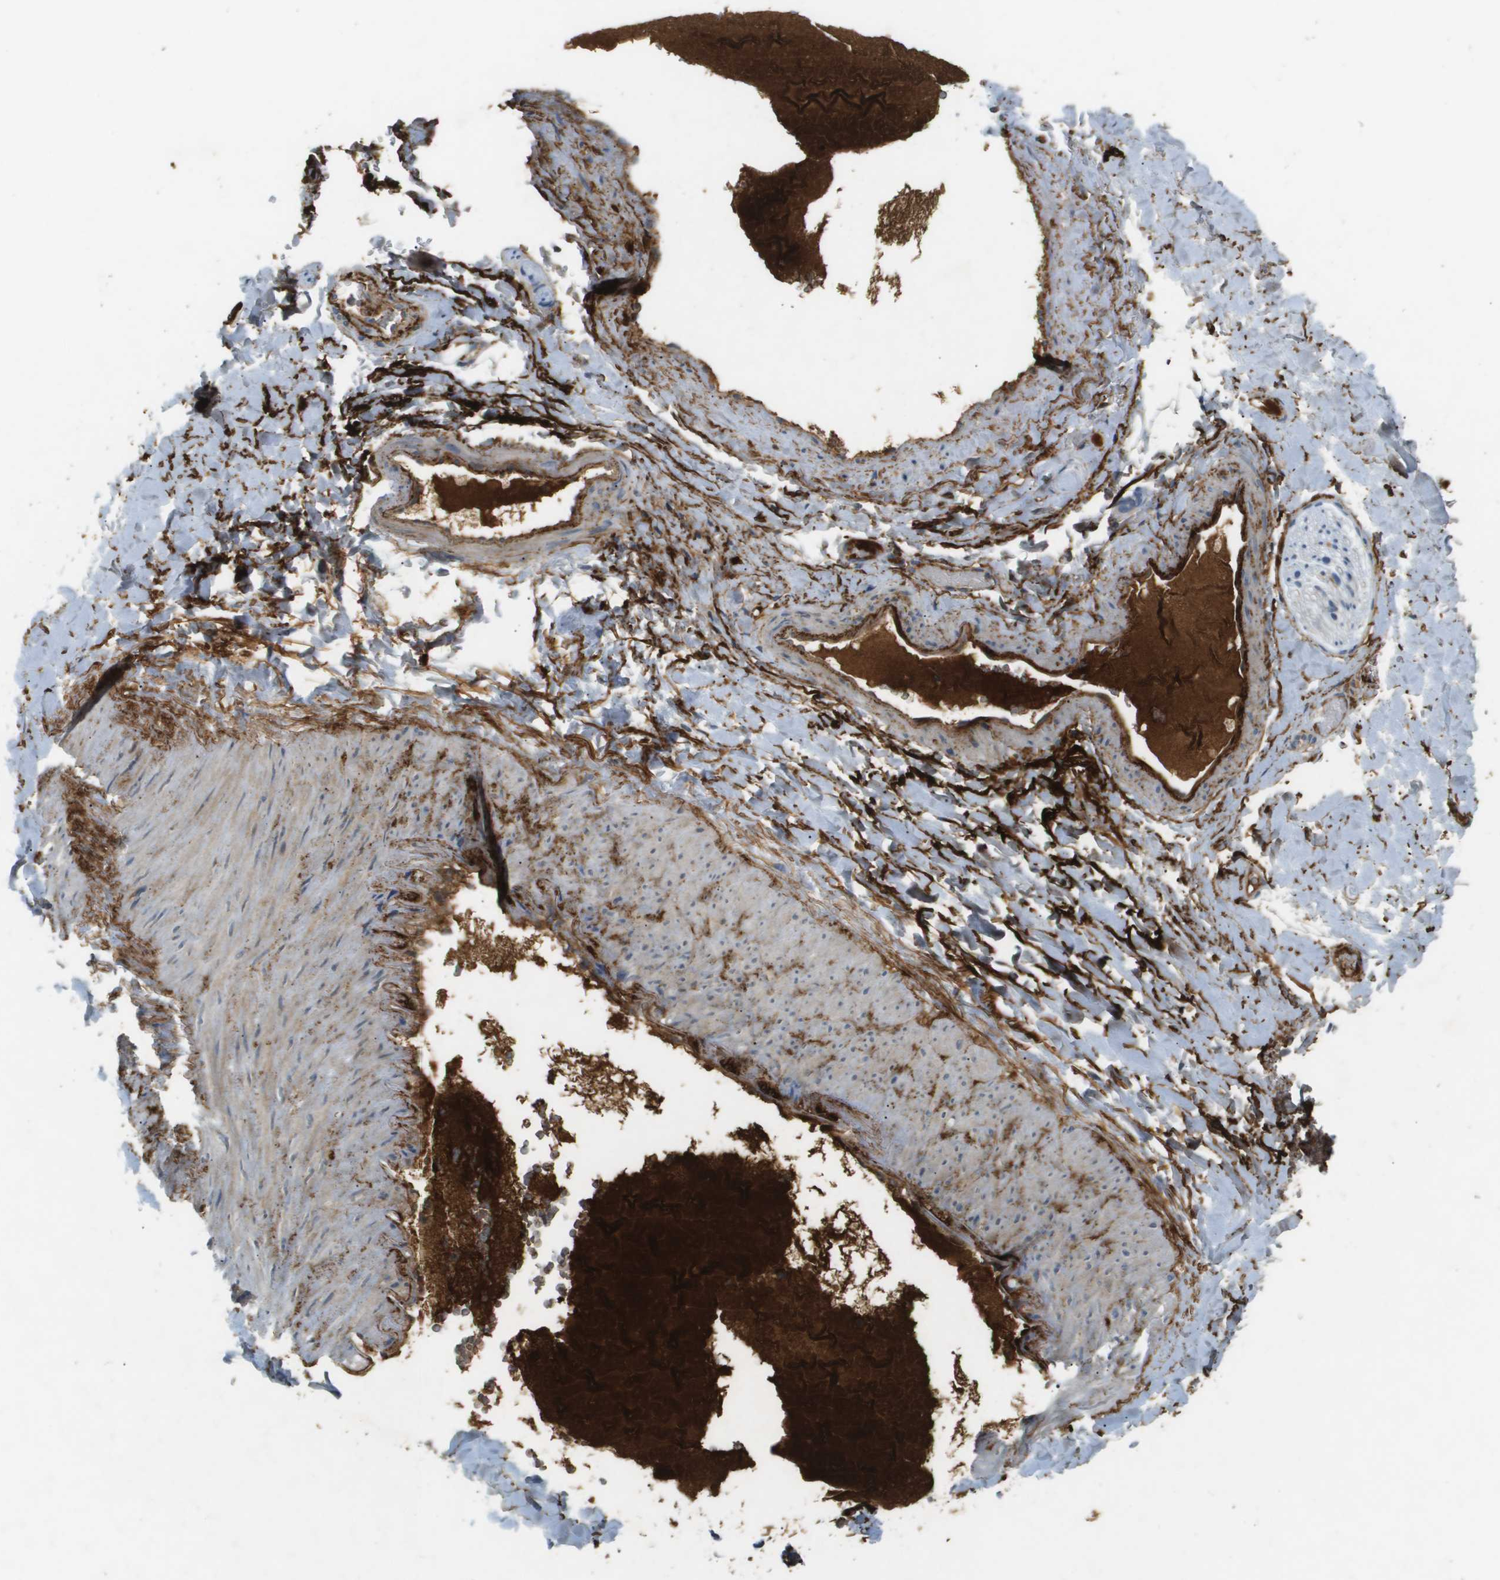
{"staining": {"intensity": "moderate", "quantity": "<25%", "location": "cytoplasmic/membranous"}, "tissue": "adipose tissue", "cell_type": "Adipocytes", "image_type": "normal", "snomed": [{"axis": "morphology", "description": "Normal tissue, NOS"}, {"axis": "topography", "description": "Peripheral nerve tissue"}], "caption": "Protein expression analysis of unremarkable human adipose tissue reveals moderate cytoplasmic/membranous staining in about <25% of adipocytes.", "gene": "VTN", "patient": {"sex": "male", "age": 70}}